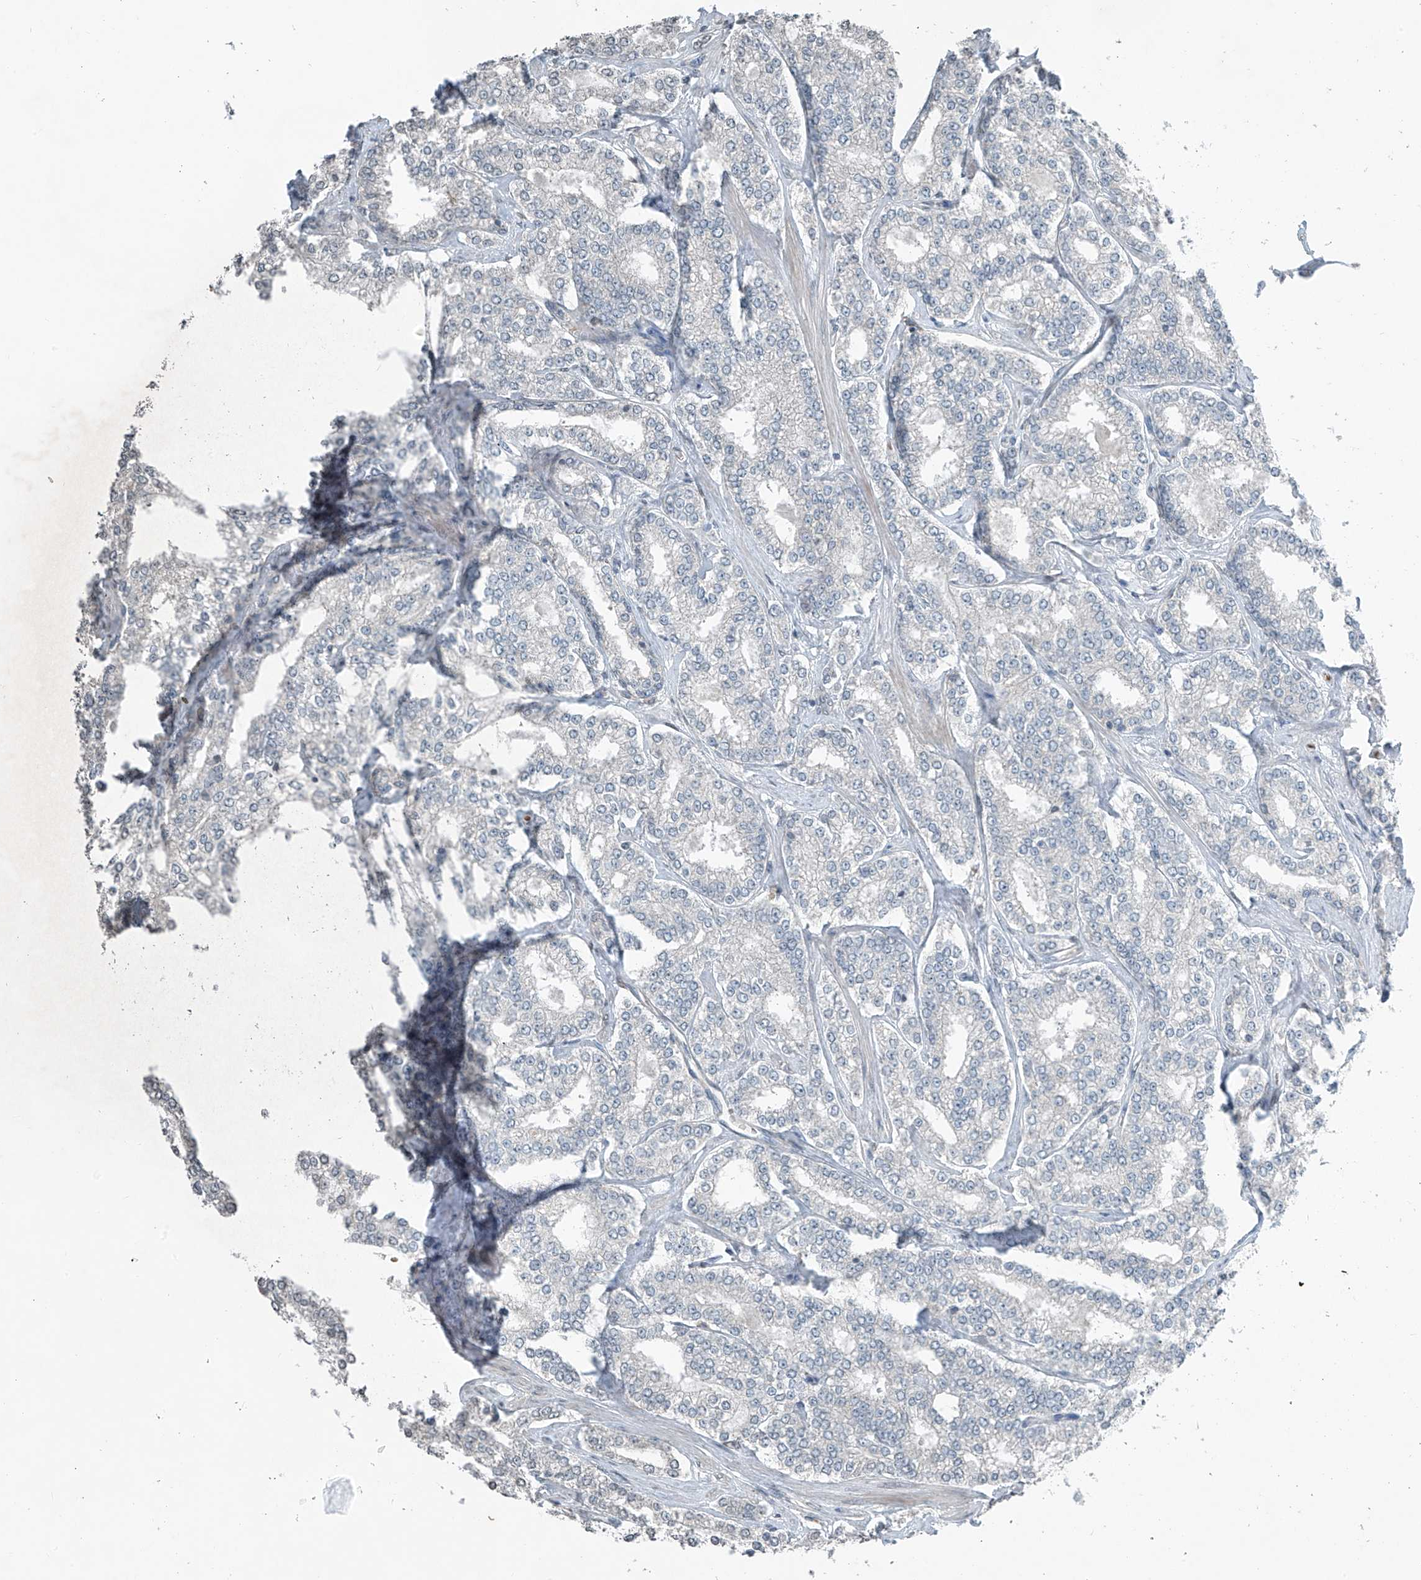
{"staining": {"intensity": "negative", "quantity": "none", "location": "none"}, "tissue": "prostate cancer", "cell_type": "Tumor cells", "image_type": "cancer", "snomed": [{"axis": "morphology", "description": "Normal tissue, NOS"}, {"axis": "morphology", "description": "Adenocarcinoma, High grade"}, {"axis": "topography", "description": "Prostate"}], "caption": "The immunohistochemistry (IHC) histopathology image has no significant positivity in tumor cells of prostate high-grade adenocarcinoma tissue. Brightfield microscopy of IHC stained with DAB (brown) and hematoxylin (blue), captured at high magnification.", "gene": "HOXA11", "patient": {"sex": "male", "age": 83}}